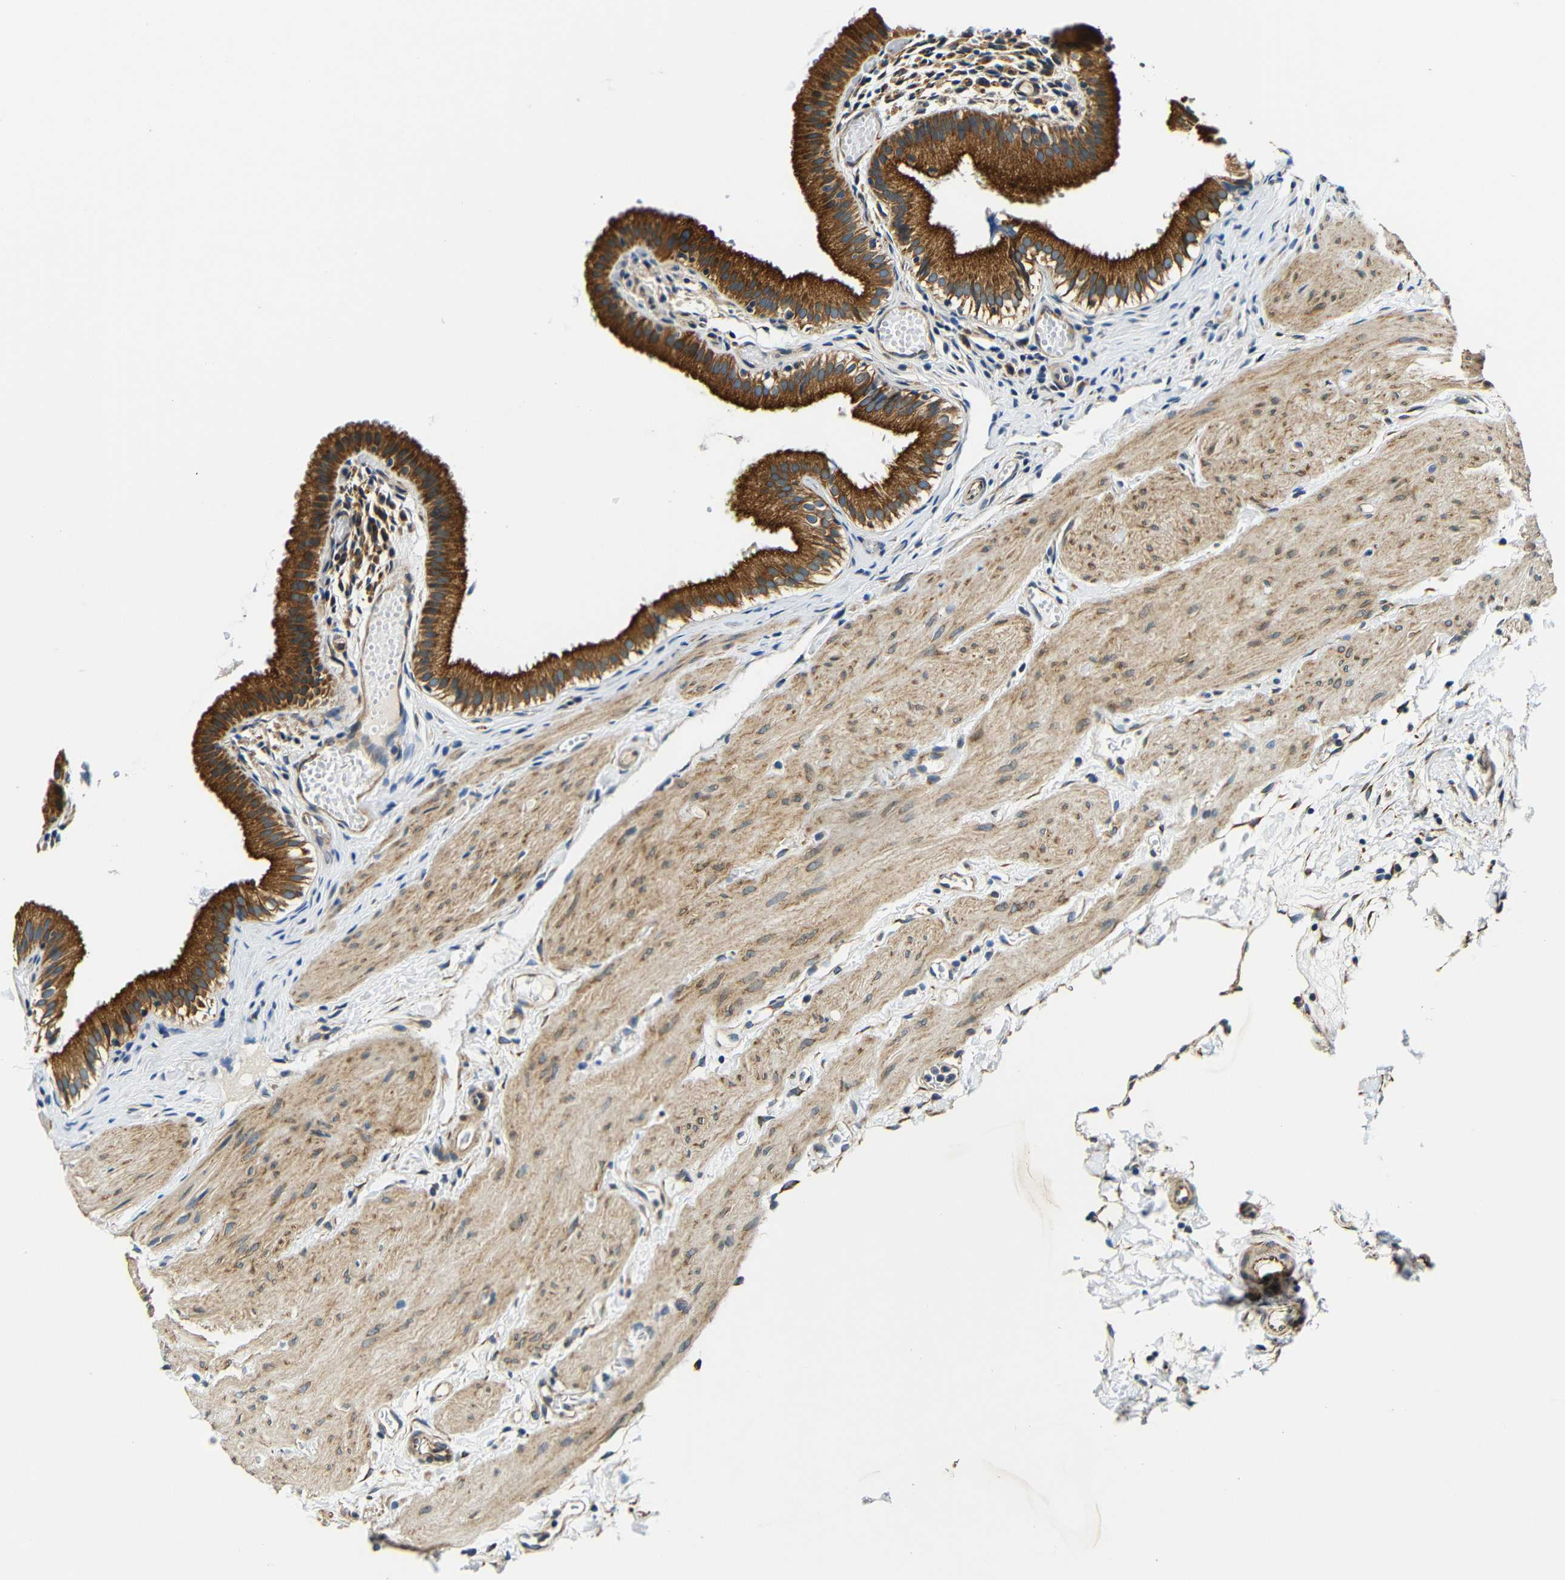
{"staining": {"intensity": "strong", "quantity": ">75%", "location": "cytoplasmic/membranous"}, "tissue": "gallbladder", "cell_type": "Glandular cells", "image_type": "normal", "snomed": [{"axis": "morphology", "description": "Normal tissue, NOS"}, {"axis": "topography", "description": "Gallbladder"}], "caption": "Gallbladder stained with immunohistochemistry exhibits strong cytoplasmic/membranous expression in about >75% of glandular cells.", "gene": "VAPB", "patient": {"sex": "female", "age": 26}}